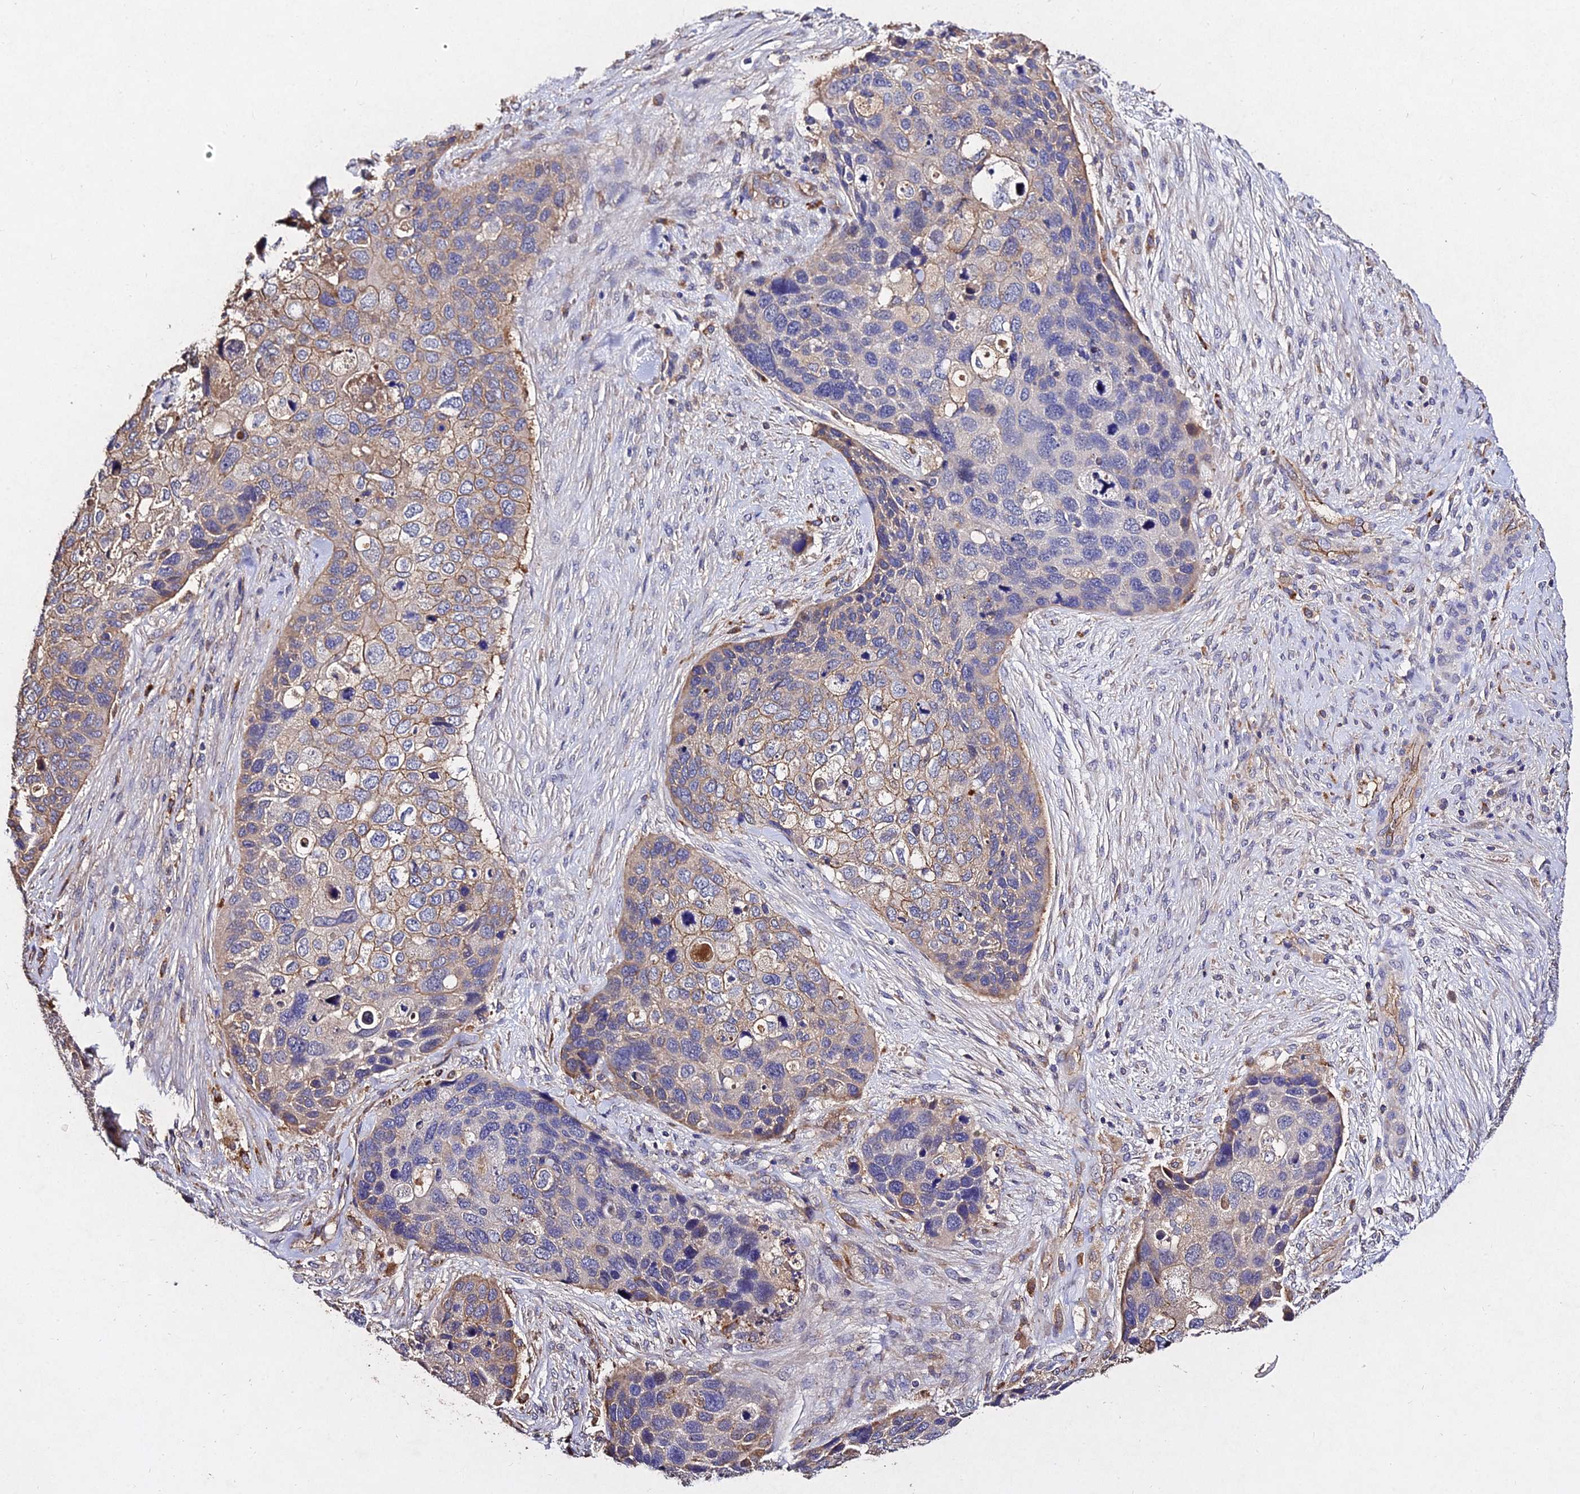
{"staining": {"intensity": "weak", "quantity": "<25%", "location": "cytoplasmic/membranous"}, "tissue": "skin cancer", "cell_type": "Tumor cells", "image_type": "cancer", "snomed": [{"axis": "morphology", "description": "Basal cell carcinoma"}, {"axis": "topography", "description": "Skin"}], "caption": "The image exhibits no significant positivity in tumor cells of skin cancer.", "gene": "AP3M2", "patient": {"sex": "female", "age": 74}}